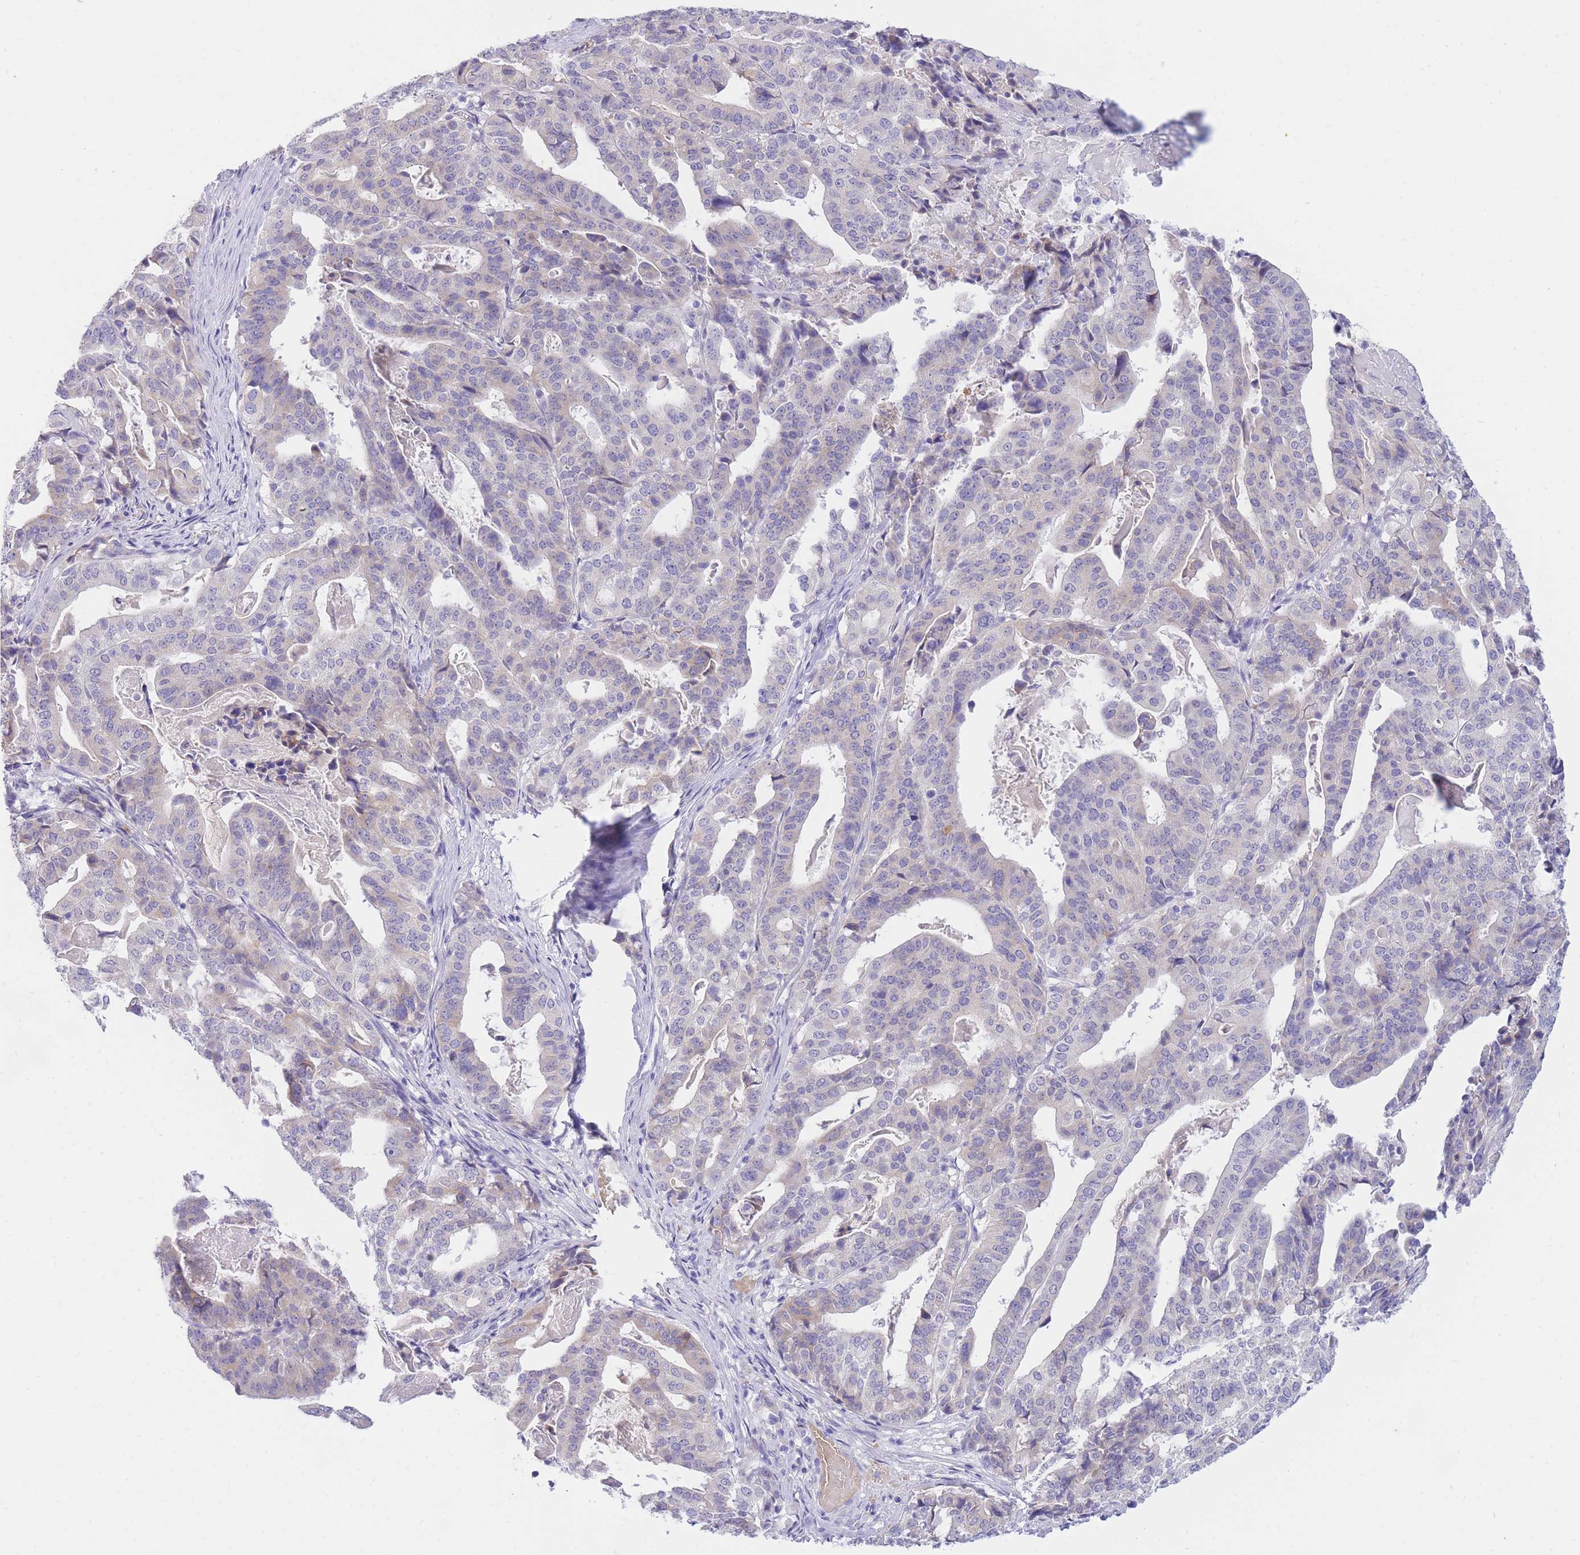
{"staining": {"intensity": "negative", "quantity": "none", "location": "none"}, "tissue": "stomach cancer", "cell_type": "Tumor cells", "image_type": "cancer", "snomed": [{"axis": "morphology", "description": "Adenocarcinoma, NOS"}, {"axis": "topography", "description": "Stomach"}], "caption": "Immunohistochemistry (IHC) micrograph of adenocarcinoma (stomach) stained for a protein (brown), which demonstrates no positivity in tumor cells.", "gene": "SSUH2", "patient": {"sex": "male", "age": 48}}